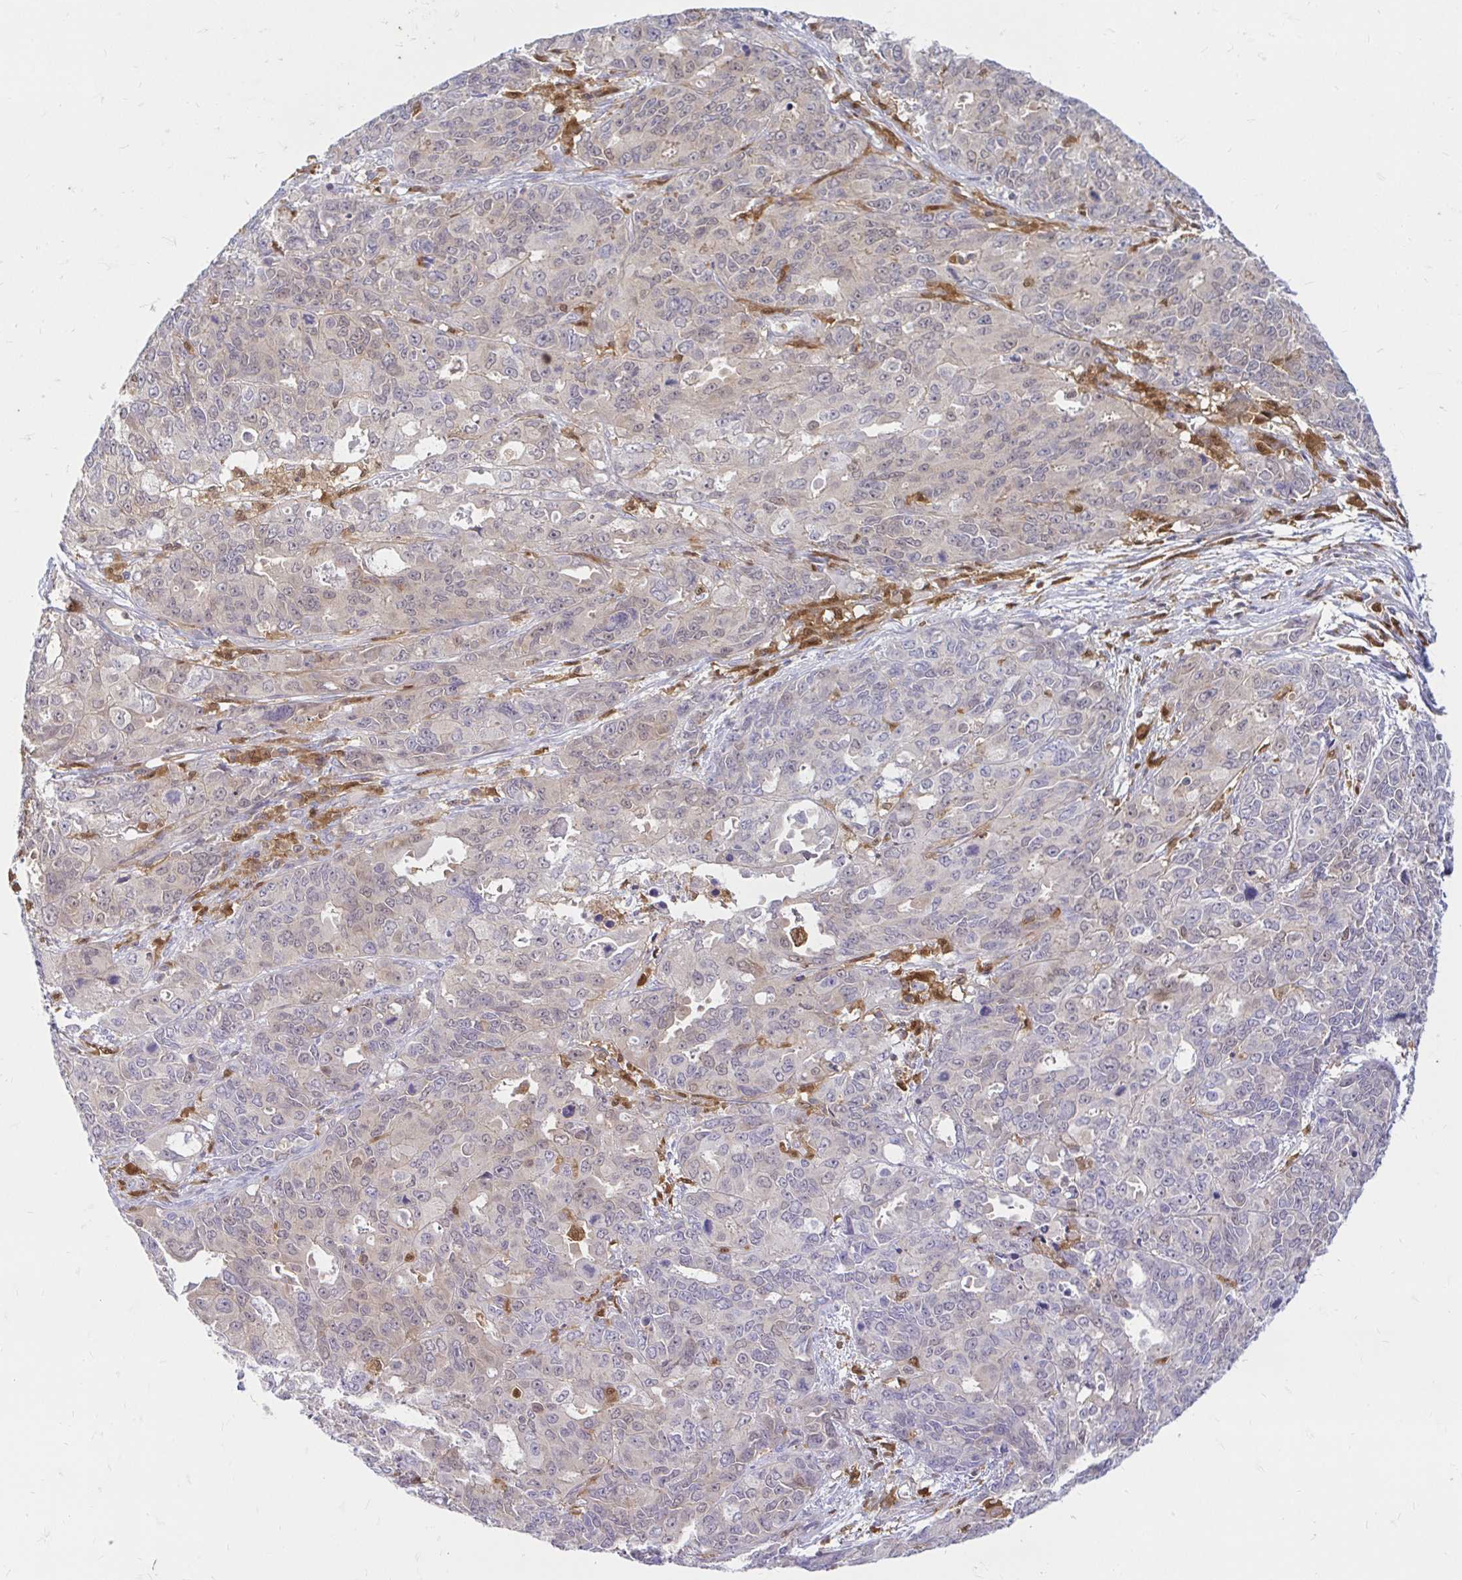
{"staining": {"intensity": "weak", "quantity": "<25%", "location": "cytoplasmic/membranous"}, "tissue": "endometrial cancer", "cell_type": "Tumor cells", "image_type": "cancer", "snomed": [{"axis": "morphology", "description": "Adenocarcinoma, NOS"}, {"axis": "topography", "description": "Uterus"}], "caption": "Tumor cells show no significant protein positivity in endometrial cancer.", "gene": "PYCARD", "patient": {"sex": "female", "age": 79}}